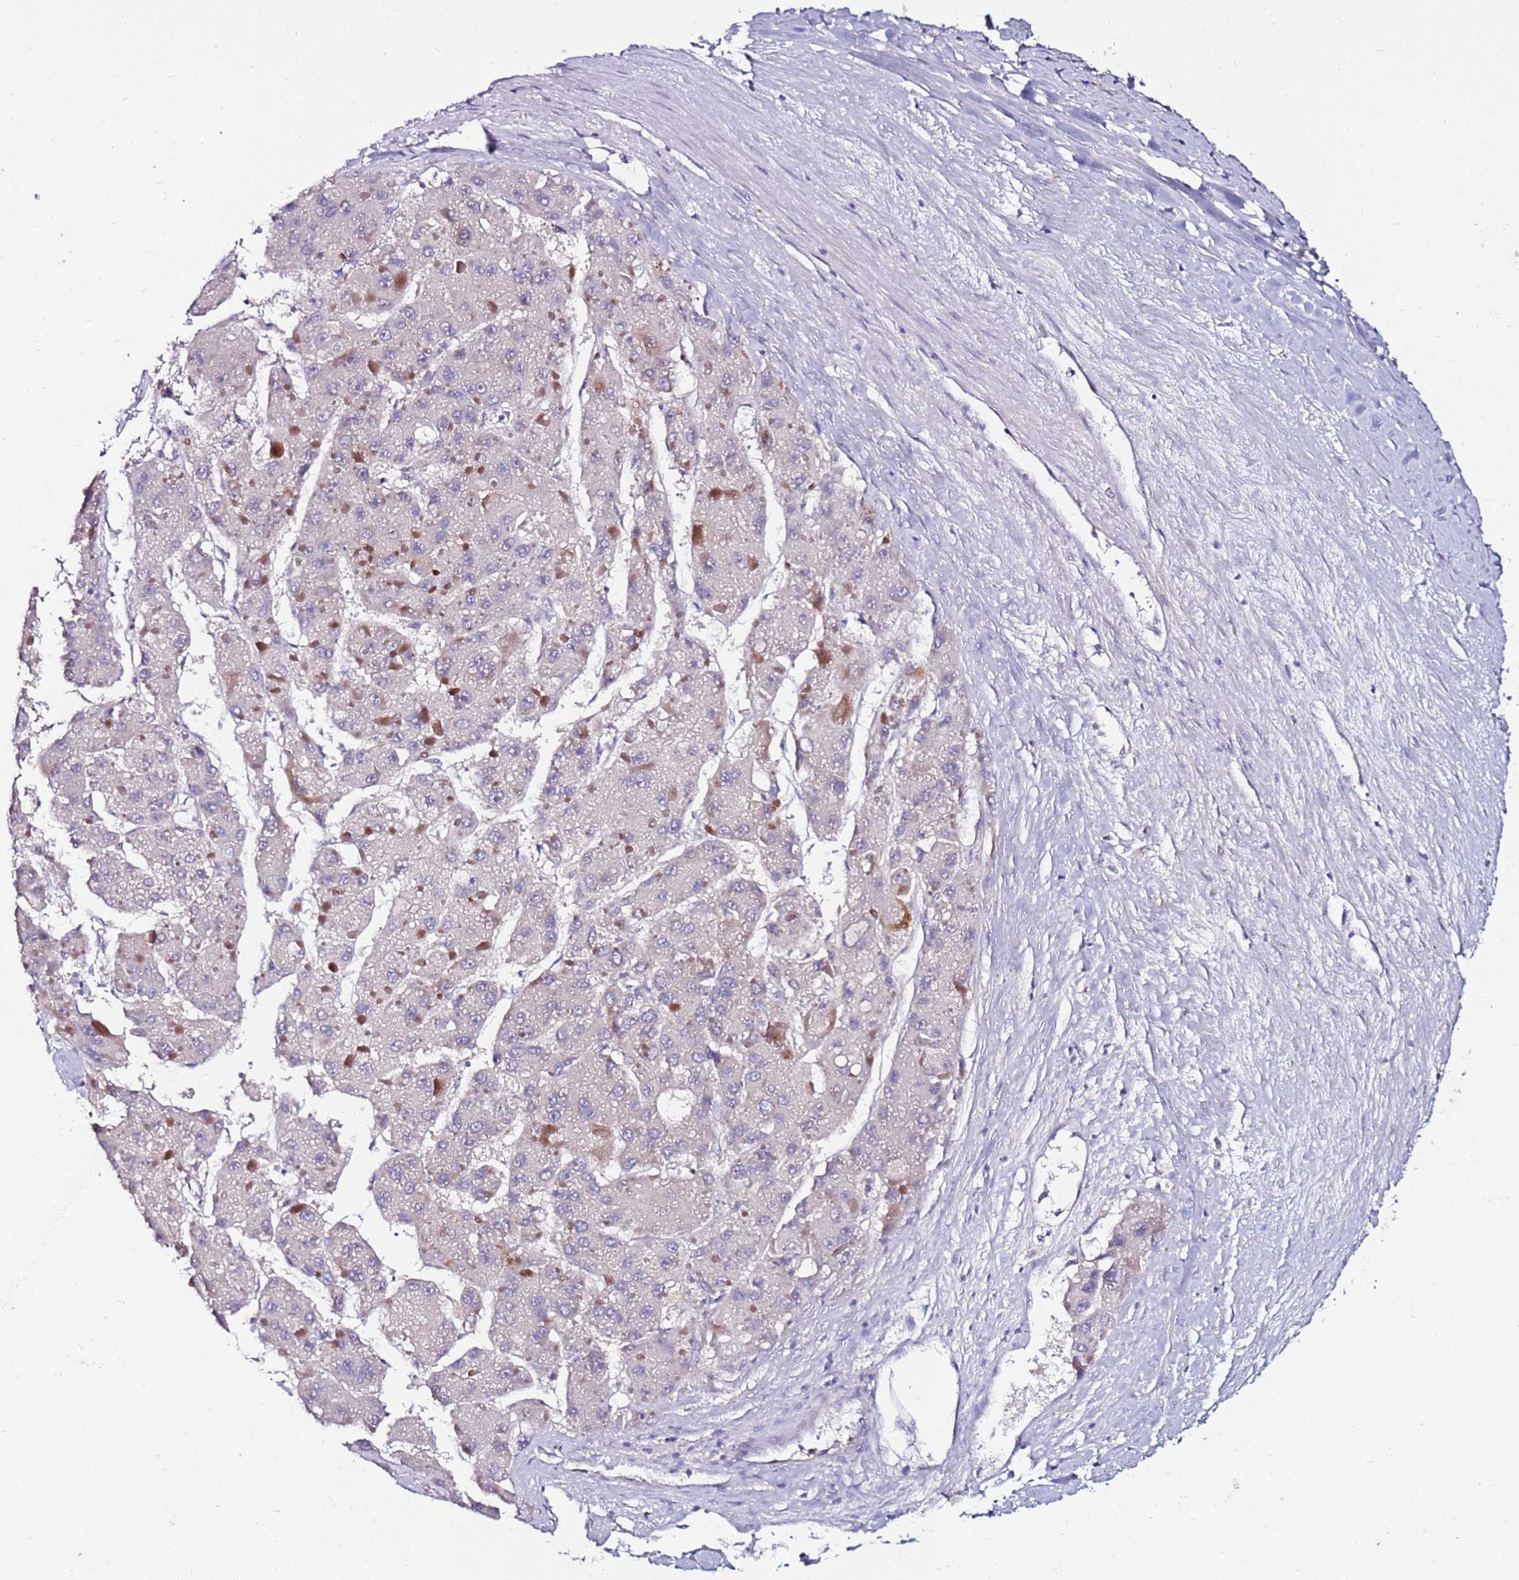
{"staining": {"intensity": "moderate", "quantity": "<25%", "location": "cytoplasmic/membranous"}, "tissue": "liver cancer", "cell_type": "Tumor cells", "image_type": "cancer", "snomed": [{"axis": "morphology", "description": "Carcinoma, Hepatocellular, NOS"}, {"axis": "topography", "description": "Liver"}], "caption": "DAB immunohistochemical staining of human liver hepatocellular carcinoma reveals moderate cytoplasmic/membranous protein expression in approximately <25% of tumor cells.", "gene": "SRRM5", "patient": {"sex": "female", "age": 73}}